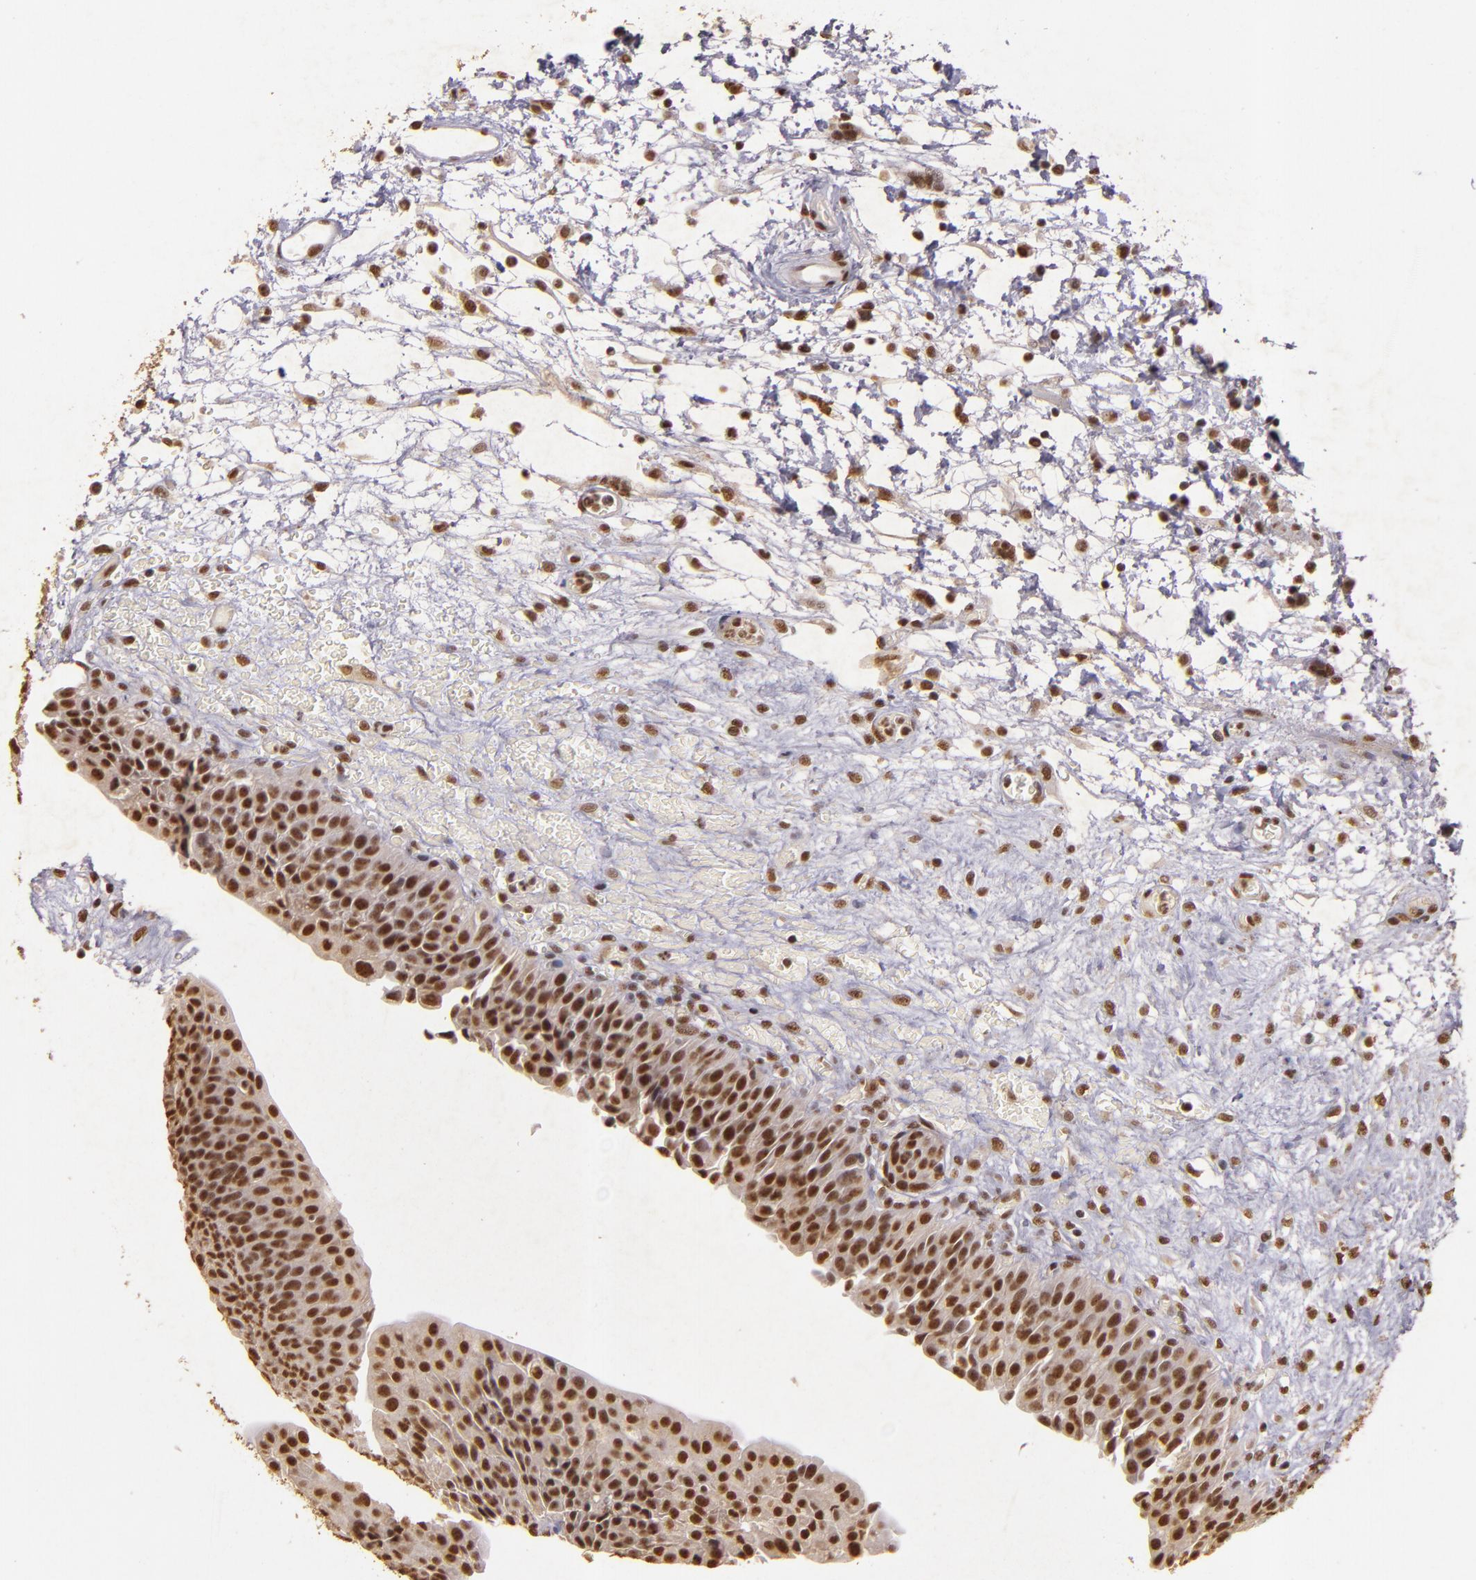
{"staining": {"intensity": "moderate", "quantity": ">75%", "location": "nuclear"}, "tissue": "urinary bladder", "cell_type": "Urothelial cells", "image_type": "normal", "snomed": [{"axis": "morphology", "description": "Normal tissue, NOS"}, {"axis": "topography", "description": "Smooth muscle"}, {"axis": "topography", "description": "Urinary bladder"}], "caption": "Protein staining of normal urinary bladder shows moderate nuclear staining in approximately >75% of urothelial cells. (DAB = brown stain, brightfield microscopy at high magnification).", "gene": "CBX3", "patient": {"sex": "male", "age": 35}}